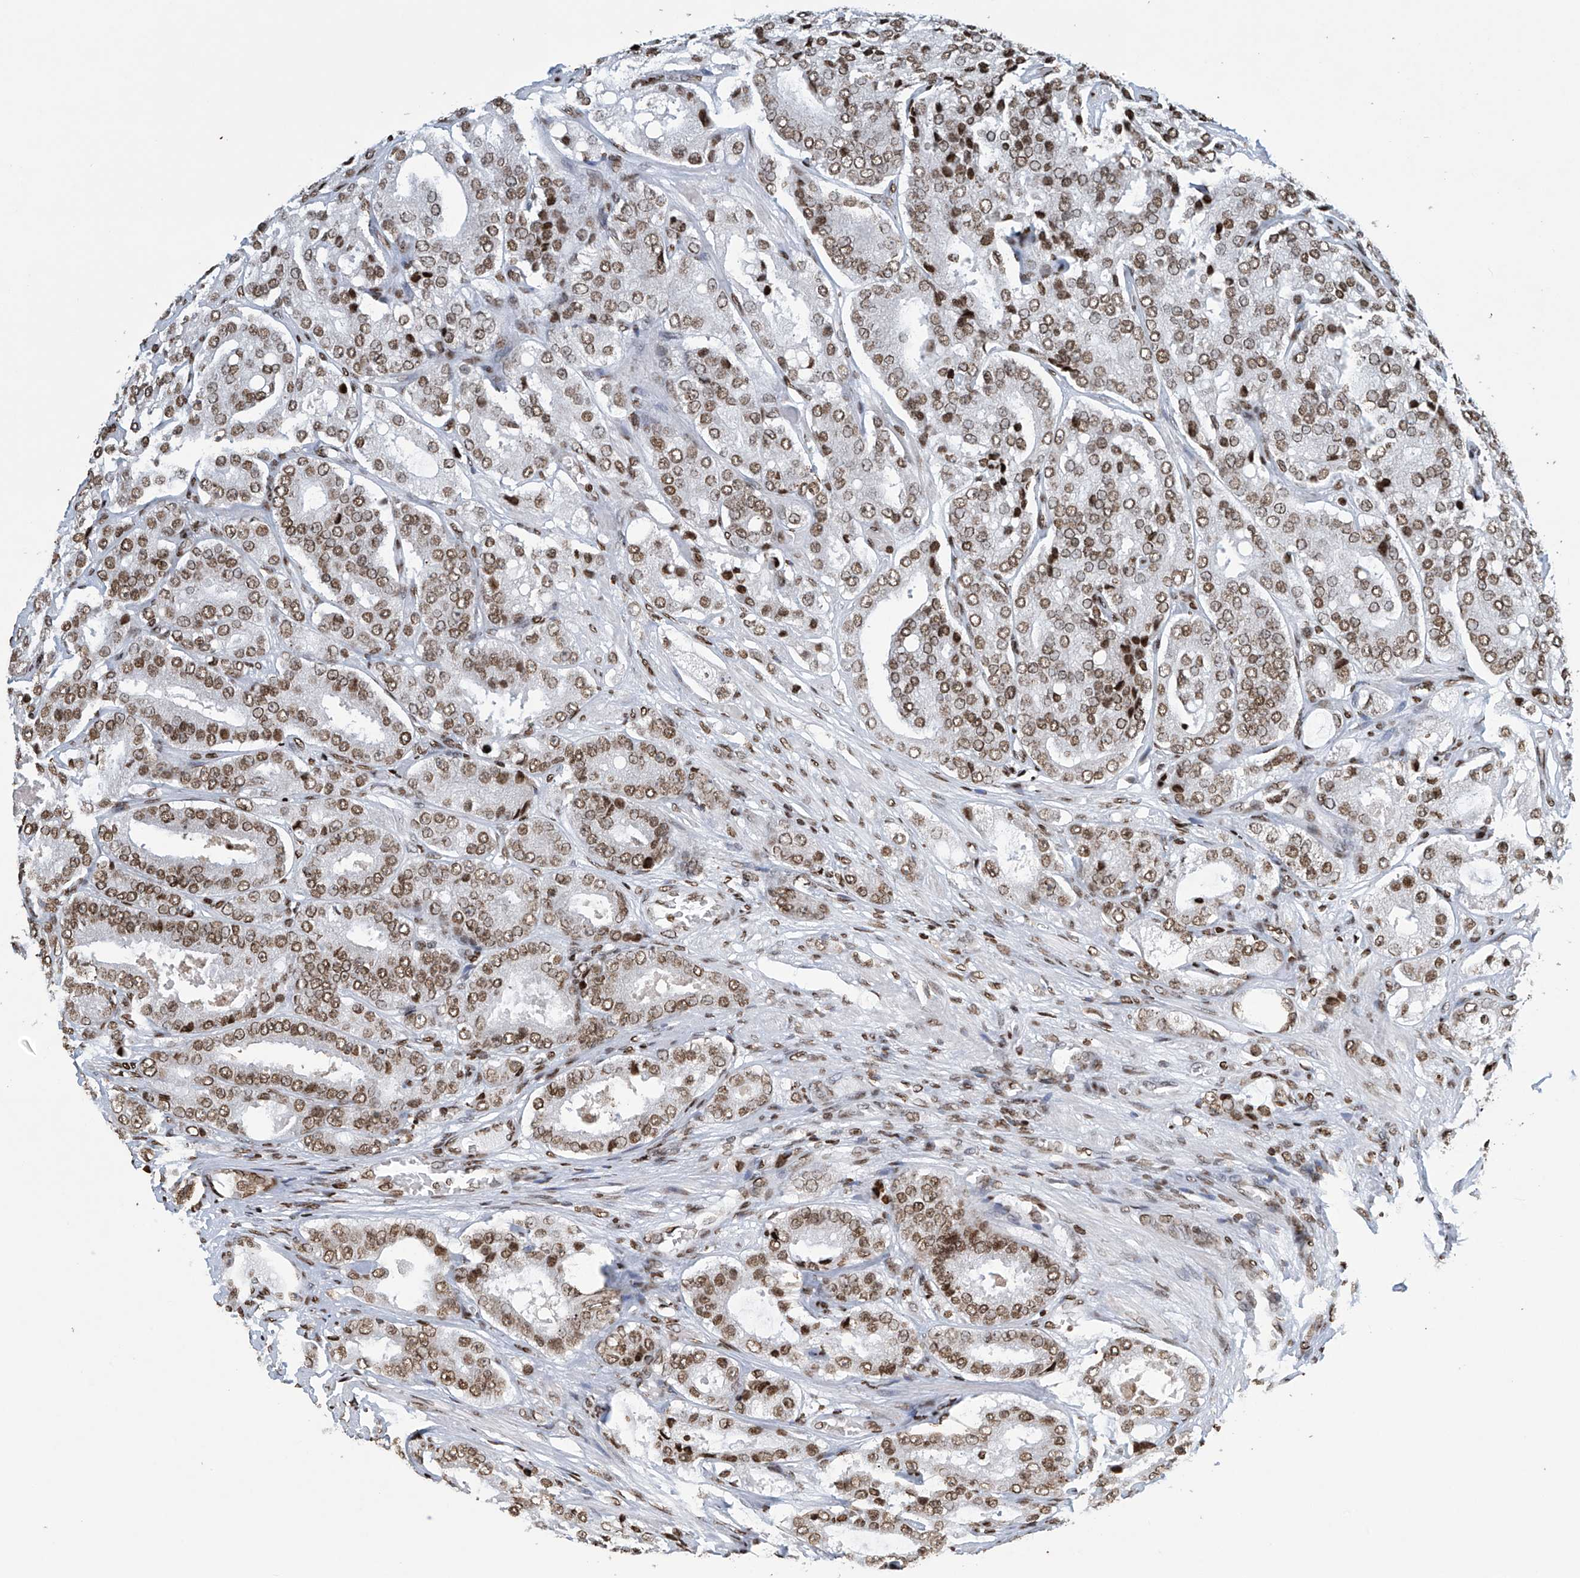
{"staining": {"intensity": "moderate", "quantity": ">75%", "location": "nuclear"}, "tissue": "prostate cancer", "cell_type": "Tumor cells", "image_type": "cancer", "snomed": [{"axis": "morphology", "description": "Adenocarcinoma, High grade"}, {"axis": "topography", "description": "Prostate"}], "caption": "Protein expression analysis of human prostate adenocarcinoma (high-grade) reveals moderate nuclear positivity in about >75% of tumor cells.", "gene": "H4C16", "patient": {"sex": "male", "age": 65}}